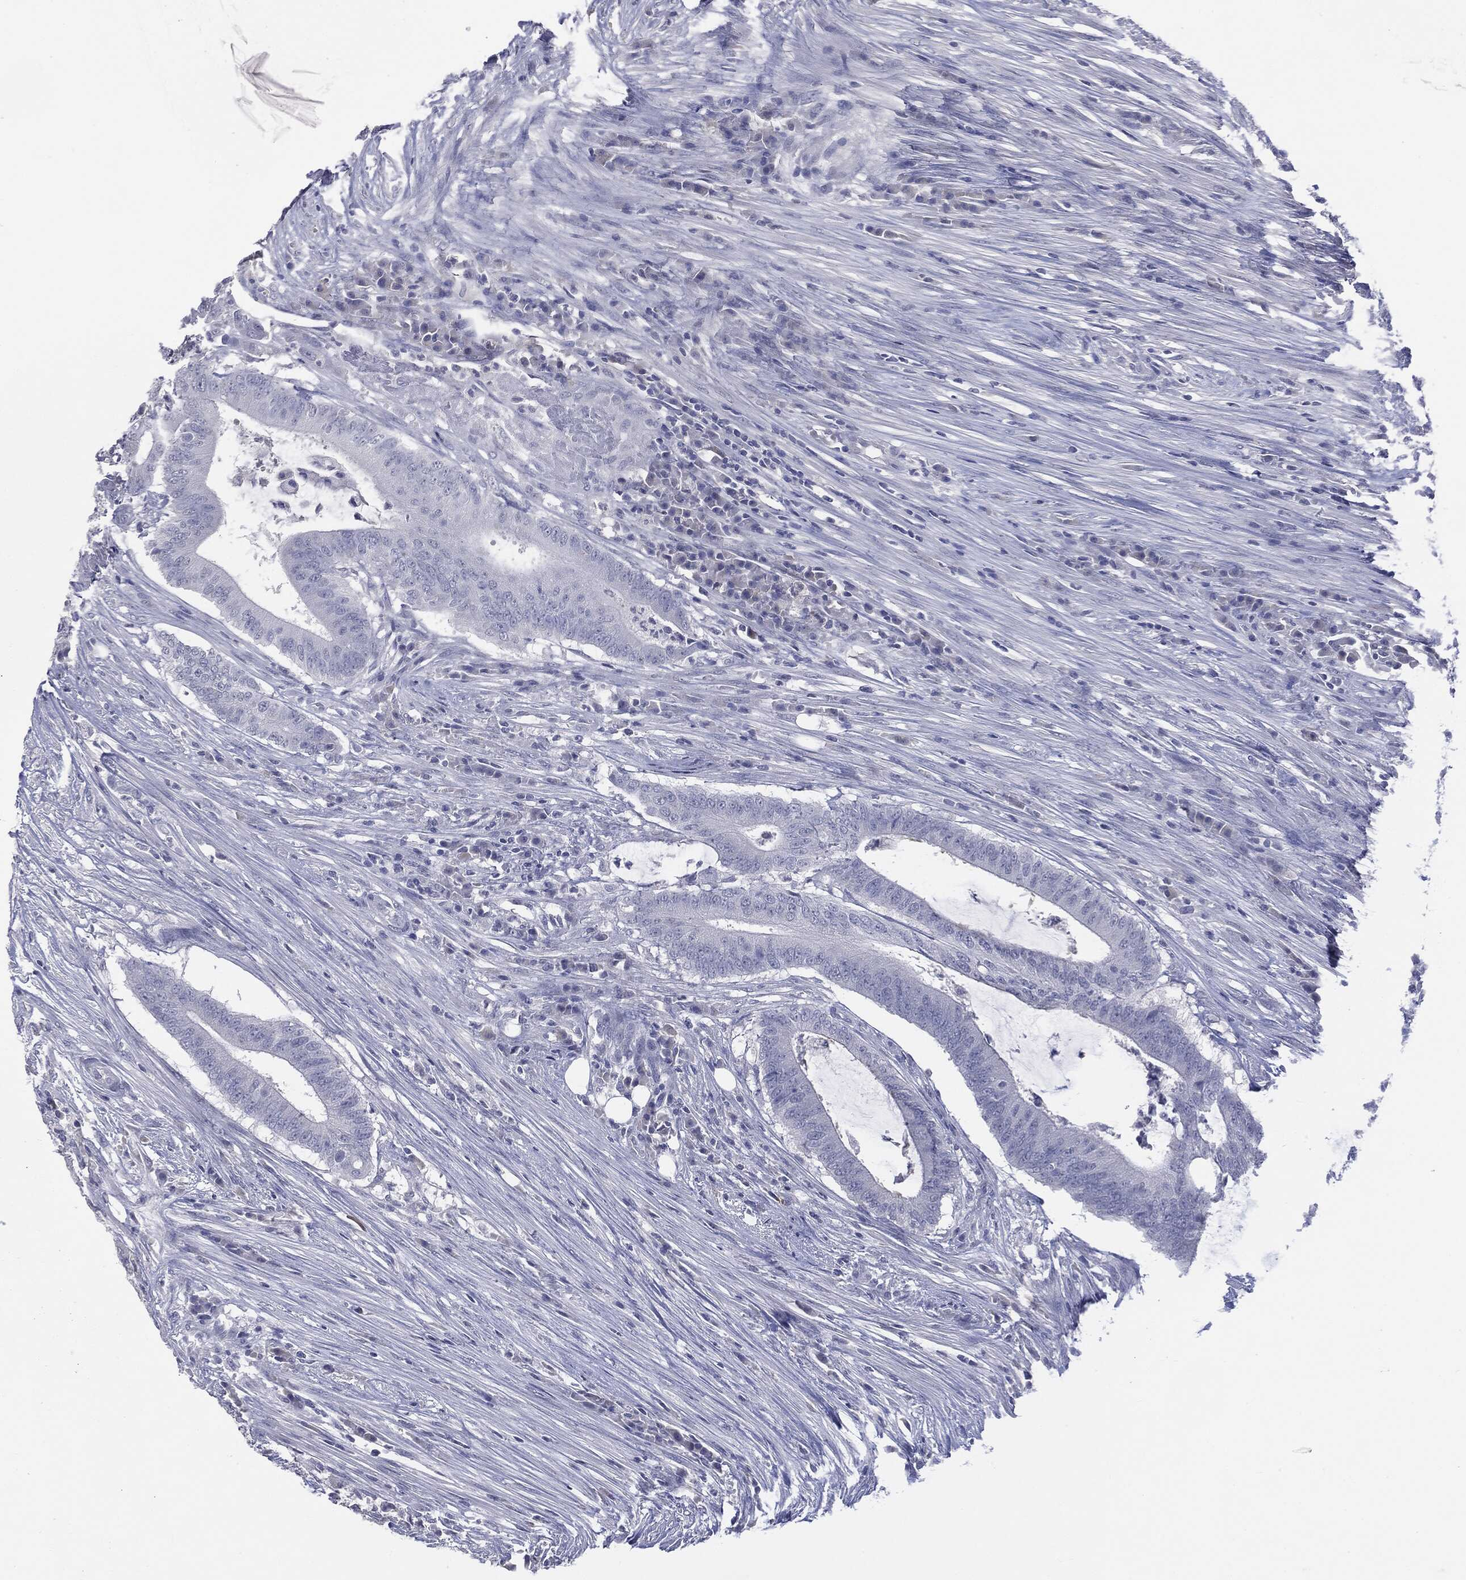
{"staining": {"intensity": "negative", "quantity": "none", "location": "none"}, "tissue": "colorectal cancer", "cell_type": "Tumor cells", "image_type": "cancer", "snomed": [{"axis": "morphology", "description": "Adenocarcinoma, NOS"}, {"axis": "topography", "description": "Colon"}], "caption": "Colorectal cancer (adenocarcinoma) was stained to show a protein in brown. There is no significant expression in tumor cells.", "gene": "TSHB", "patient": {"sex": "female", "age": 43}}